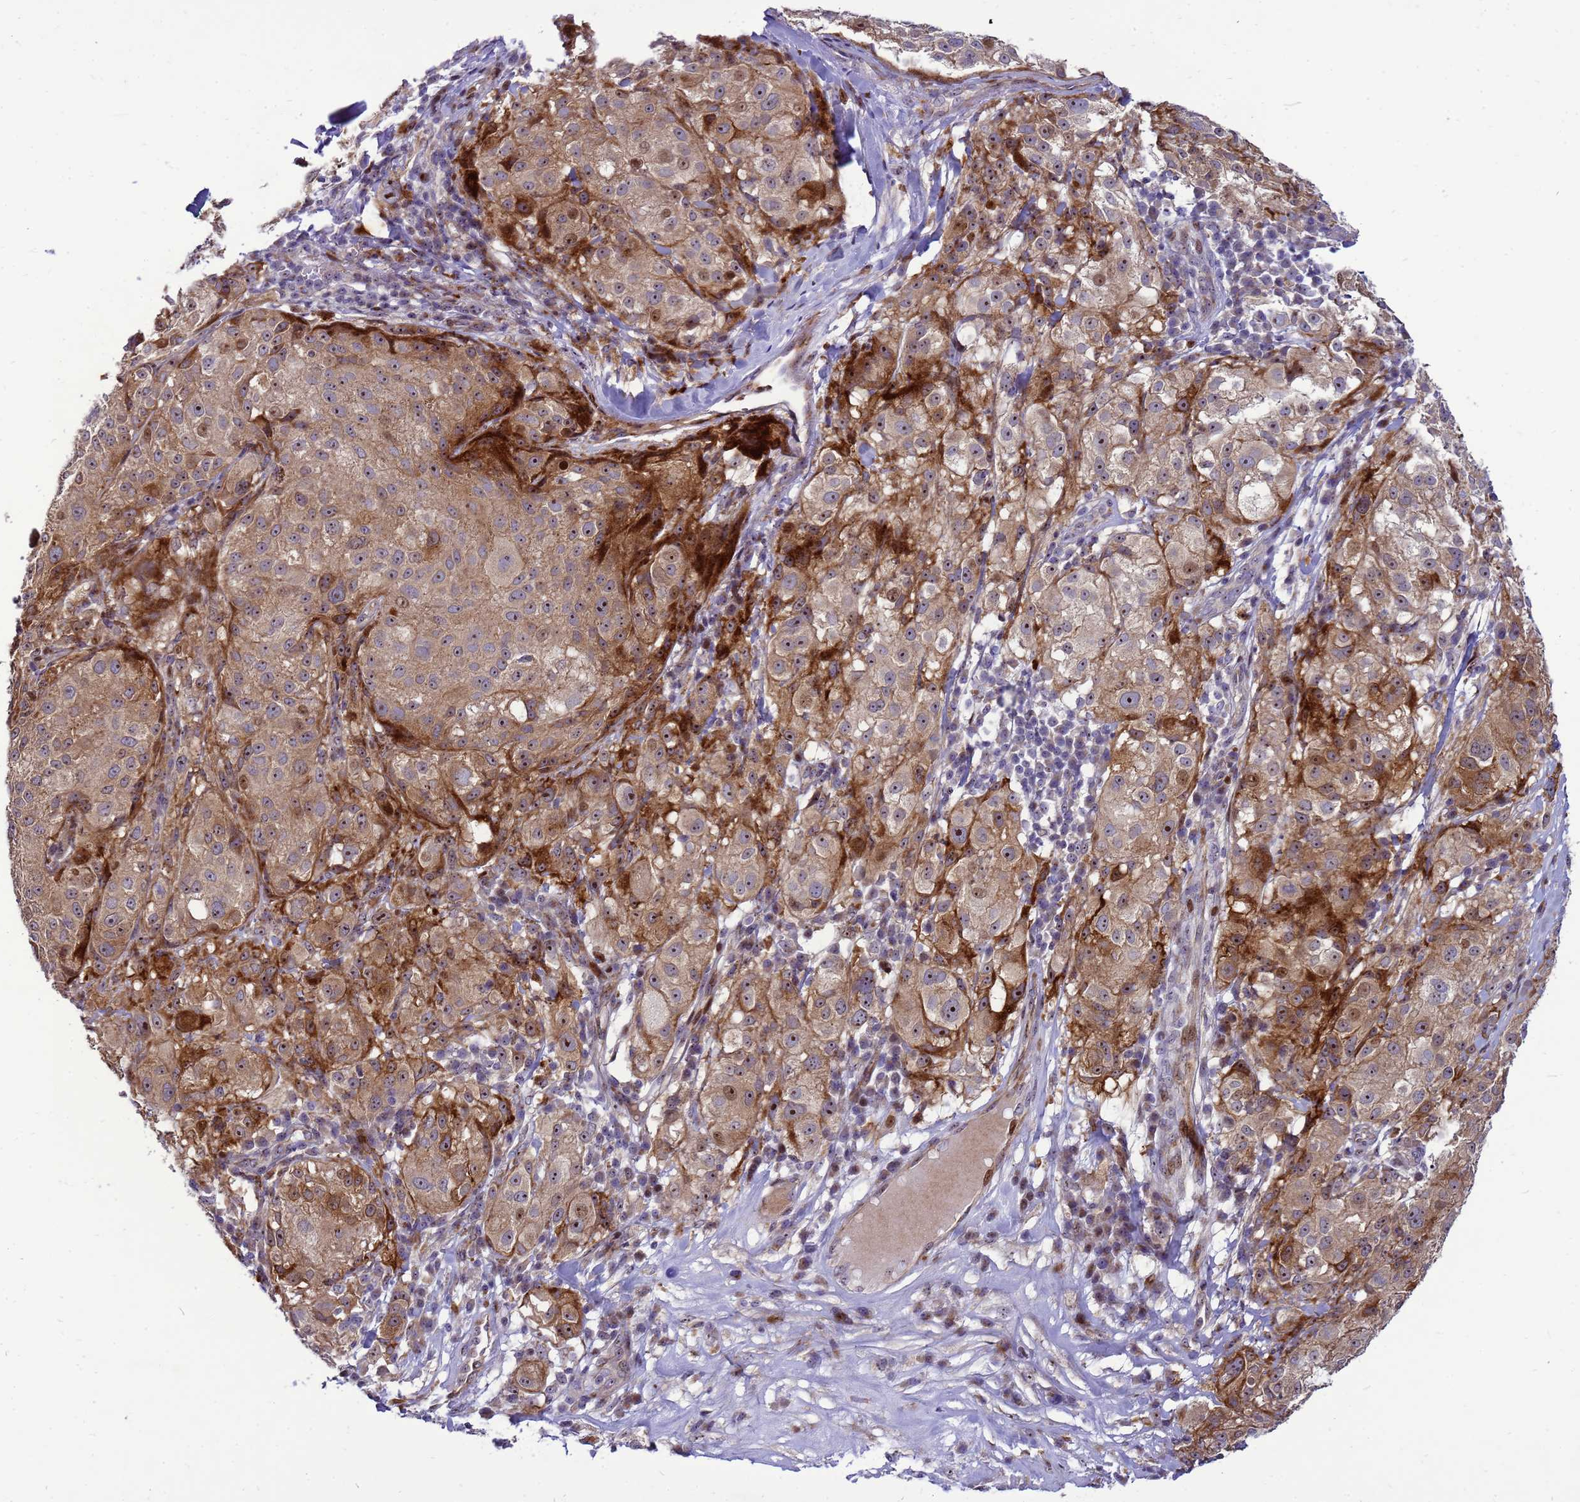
{"staining": {"intensity": "moderate", "quantity": ">75%", "location": "cytoplasmic/membranous,nuclear"}, "tissue": "melanoma", "cell_type": "Tumor cells", "image_type": "cancer", "snomed": [{"axis": "morphology", "description": "Necrosis, NOS"}, {"axis": "morphology", "description": "Malignant melanoma, NOS"}, {"axis": "topography", "description": "Skin"}], "caption": "Malignant melanoma was stained to show a protein in brown. There is medium levels of moderate cytoplasmic/membranous and nuclear expression in about >75% of tumor cells. Using DAB (brown) and hematoxylin (blue) stains, captured at high magnification using brightfield microscopy.", "gene": "RSPO1", "patient": {"sex": "female", "age": 87}}